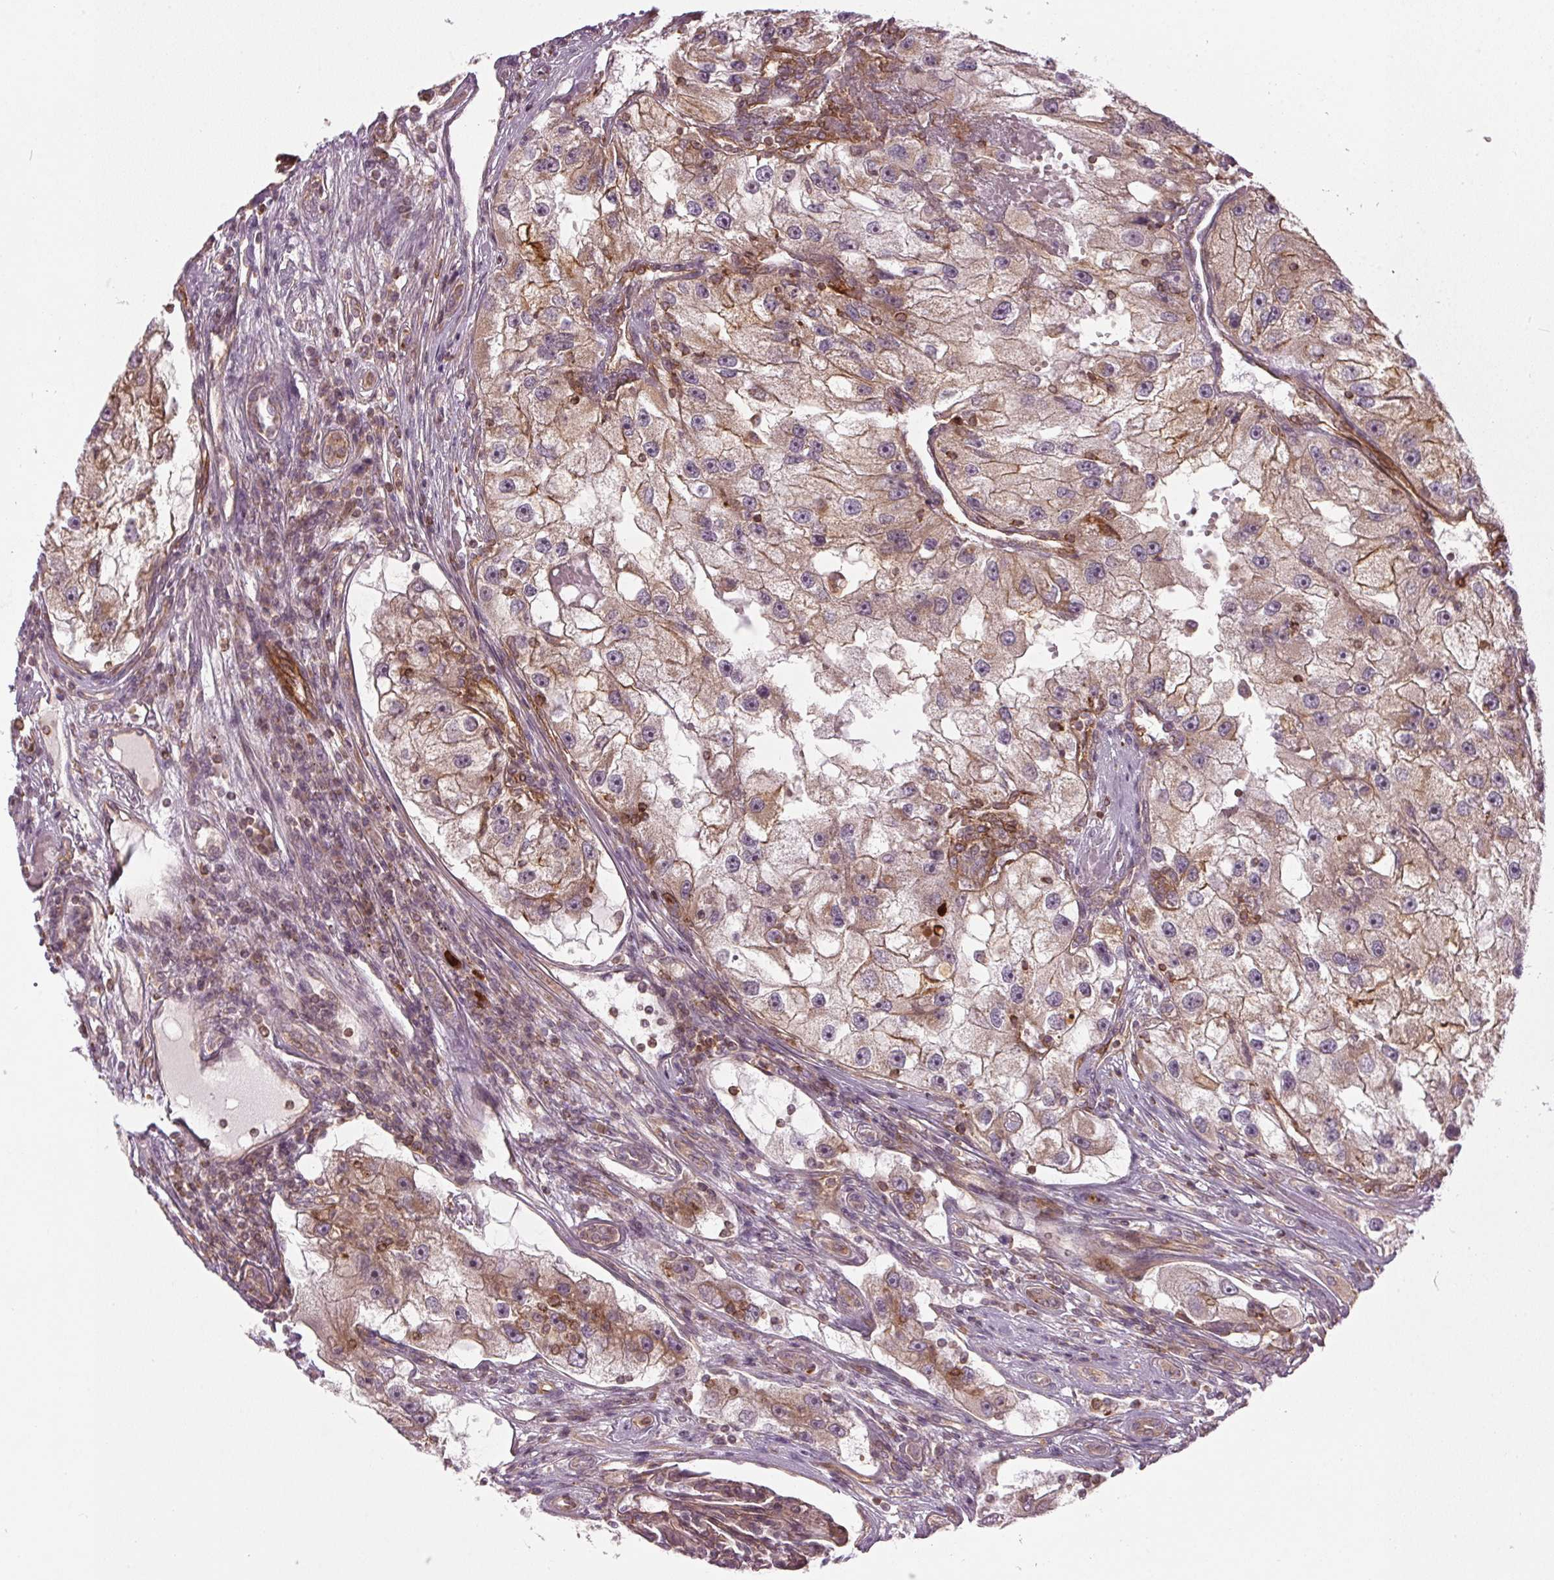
{"staining": {"intensity": "weak", "quantity": ">75%", "location": "cytoplasmic/membranous"}, "tissue": "renal cancer", "cell_type": "Tumor cells", "image_type": "cancer", "snomed": [{"axis": "morphology", "description": "Adenocarcinoma, NOS"}, {"axis": "topography", "description": "Kidney"}], "caption": "DAB immunohistochemical staining of renal adenocarcinoma reveals weak cytoplasmic/membranous protein expression in approximately >75% of tumor cells. (Stains: DAB in brown, nuclei in blue, Microscopy: brightfield microscopy at high magnification).", "gene": "NADK2", "patient": {"sex": "male", "age": 63}}